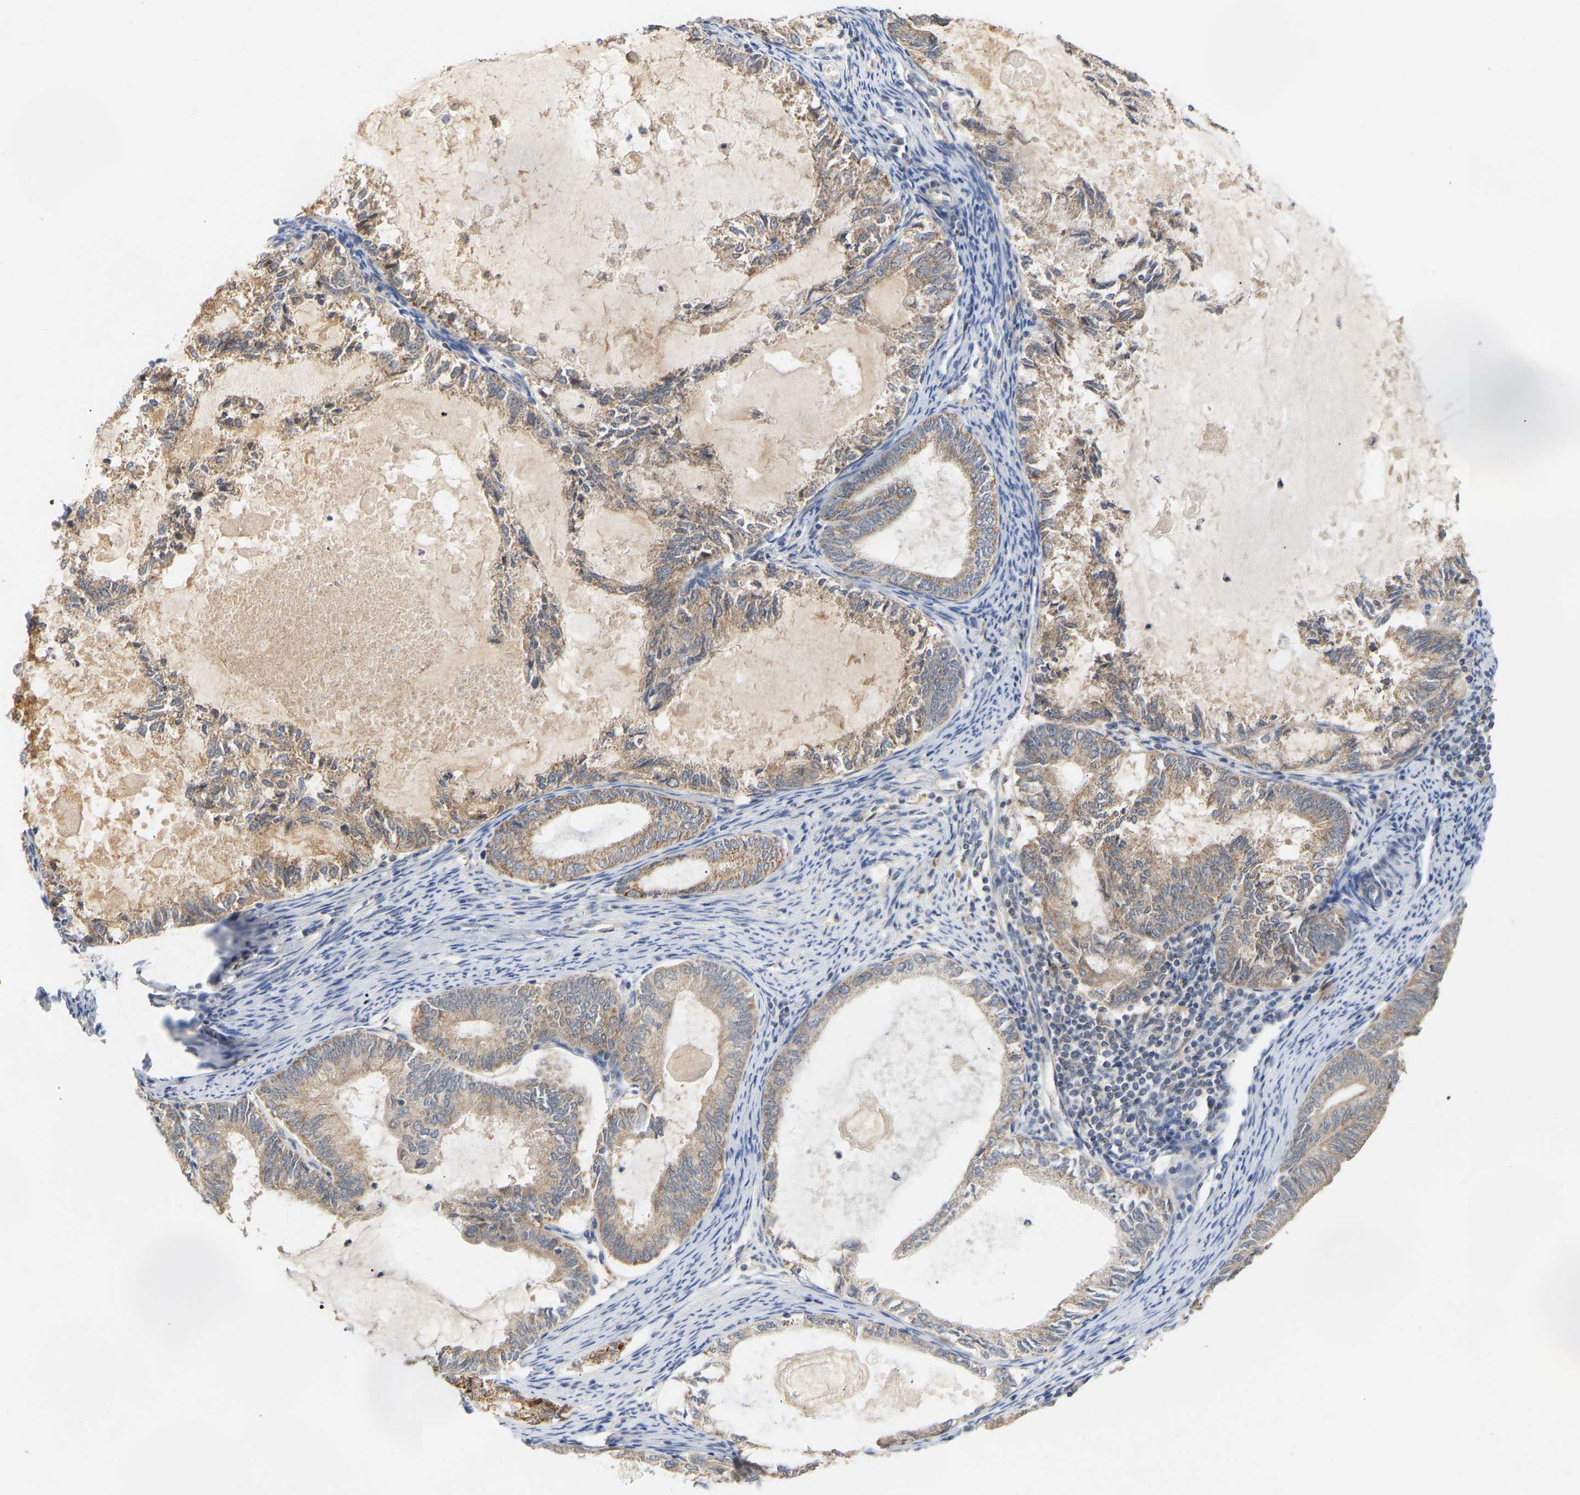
{"staining": {"intensity": "weak", "quantity": ">75%", "location": "cytoplasmic/membranous"}, "tissue": "endometrial cancer", "cell_type": "Tumor cells", "image_type": "cancer", "snomed": [{"axis": "morphology", "description": "Adenocarcinoma, NOS"}, {"axis": "topography", "description": "Endometrium"}], "caption": "Tumor cells display low levels of weak cytoplasmic/membranous staining in approximately >75% of cells in endometrial cancer (adenocarcinoma).", "gene": "TPMT", "patient": {"sex": "female", "age": 86}}